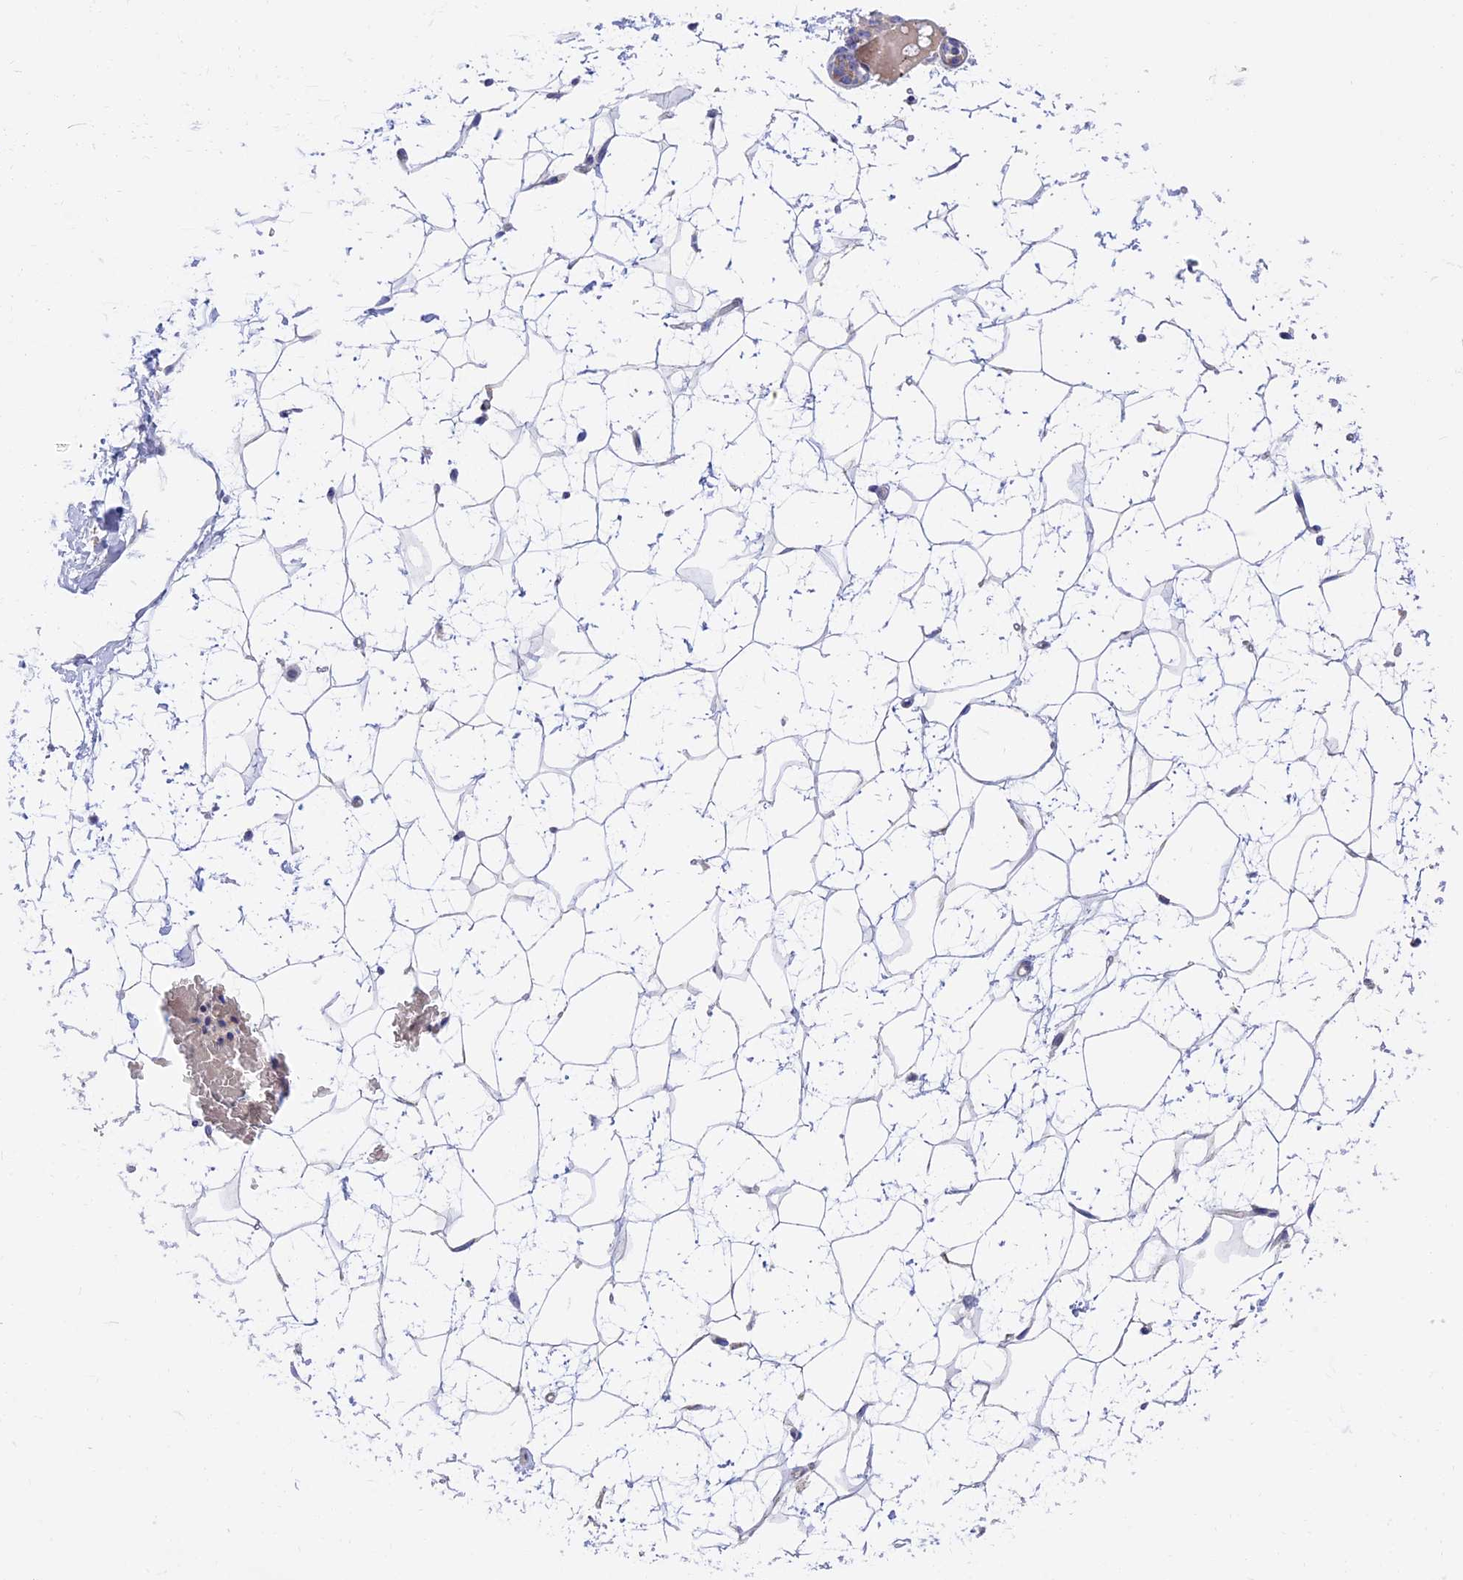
{"staining": {"intensity": "negative", "quantity": "none", "location": "none"}, "tissue": "breast", "cell_type": "Adipocytes", "image_type": "normal", "snomed": [{"axis": "morphology", "description": "Normal tissue, NOS"}, {"axis": "morphology", "description": "Adenoma, NOS"}, {"axis": "topography", "description": "Breast"}], "caption": "There is no significant expression in adipocytes of breast.", "gene": "ETFDH", "patient": {"sex": "female", "age": 23}}